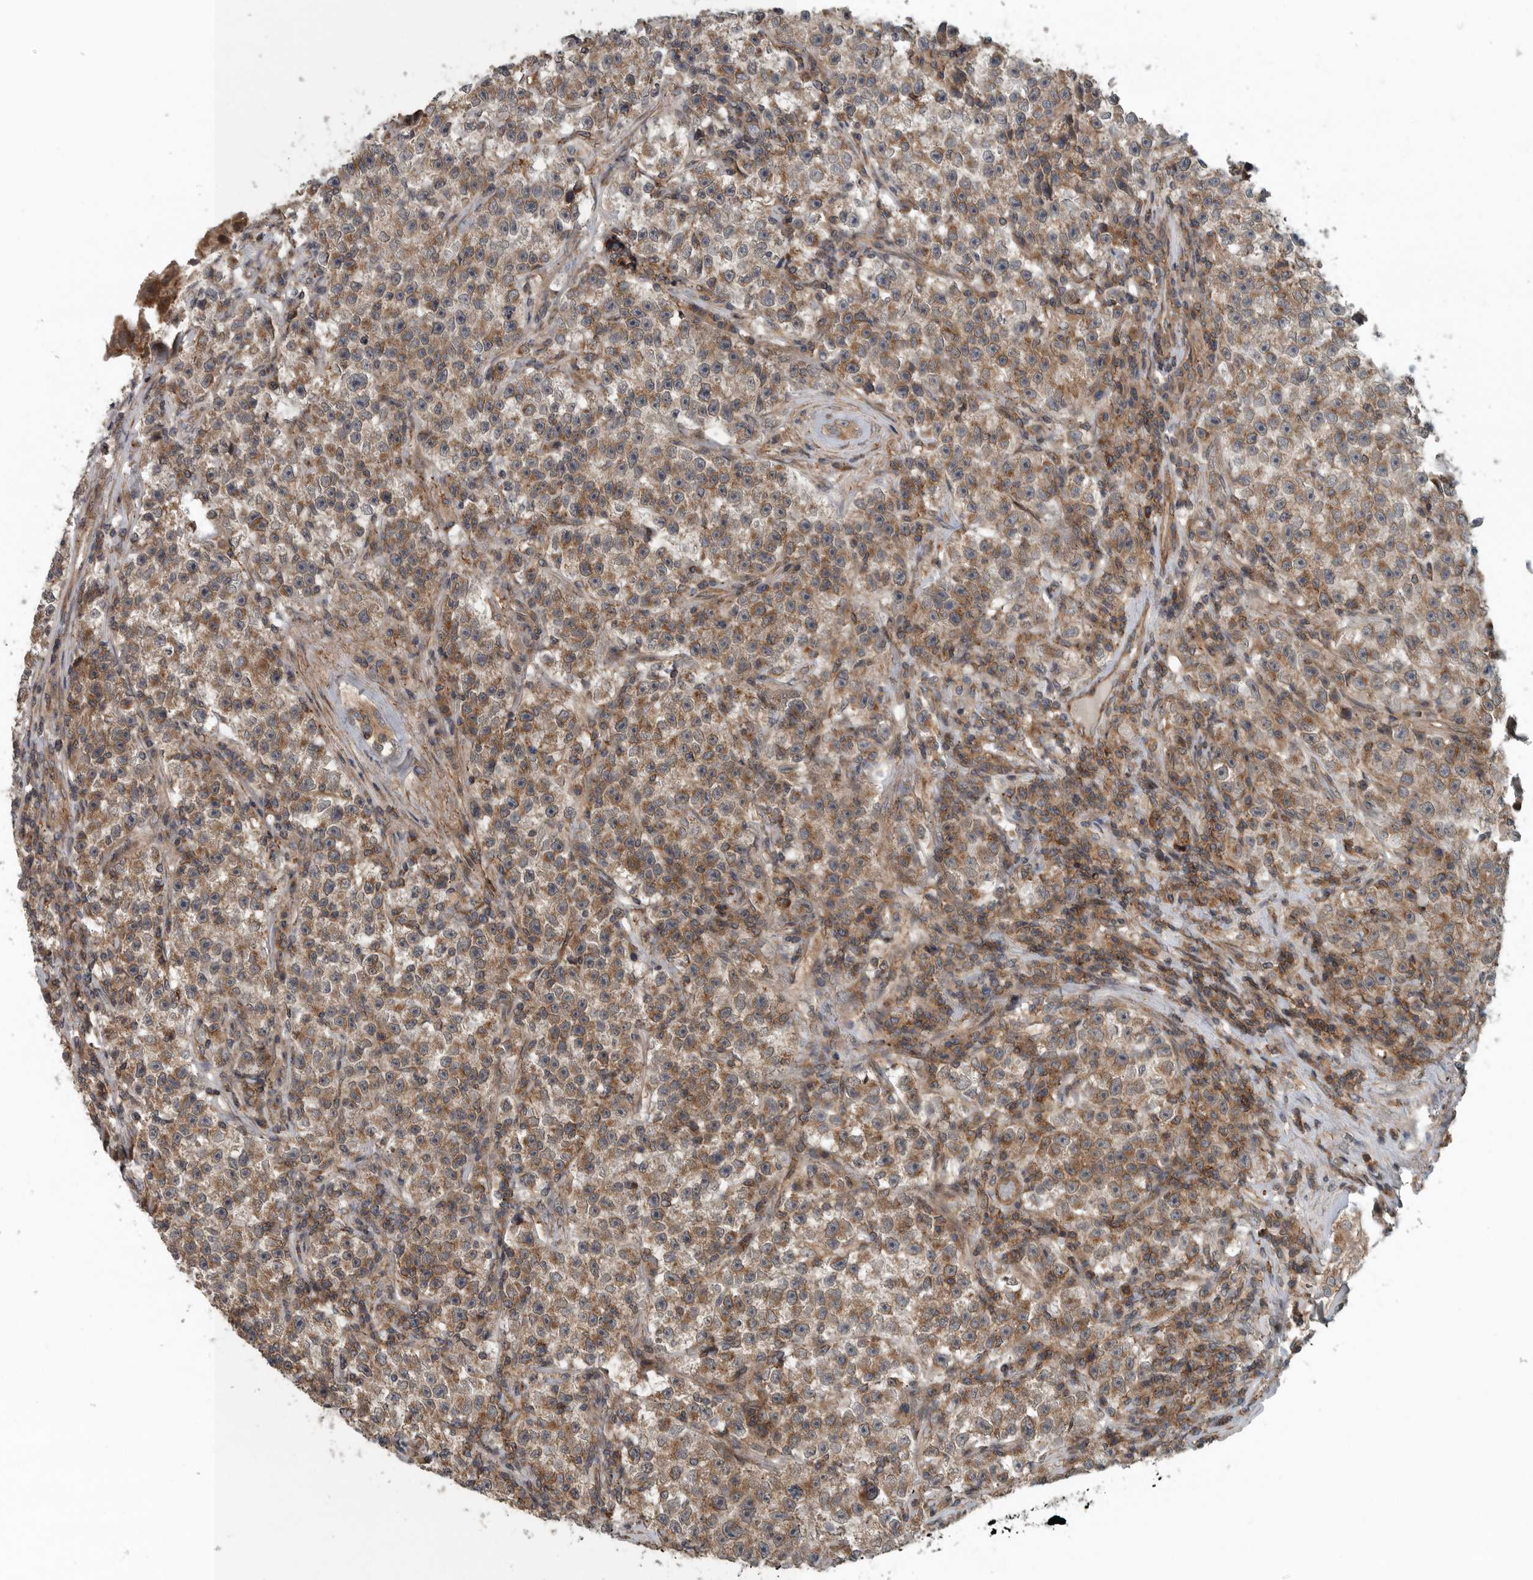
{"staining": {"intensity": "moderate", "quantity": ">75%", "location": "cytoplasmic/membranous"}, "tissue": "testis cancer", "cell_type": "Tumor cells", "image_type": "cancer", "snomed": [{"axis": "morphology", "description": "Seminoma, NOS"}, {"axis": "topography", "description": "Testis"}], "caption": "Protein analysis of testis cancer (seminoma) tissue reveals moderate cytoplasmic/membranous expression in about >75% of tumor cells.", "gene": "AMFR", "patient": {"sex": "male", "age": 22}}